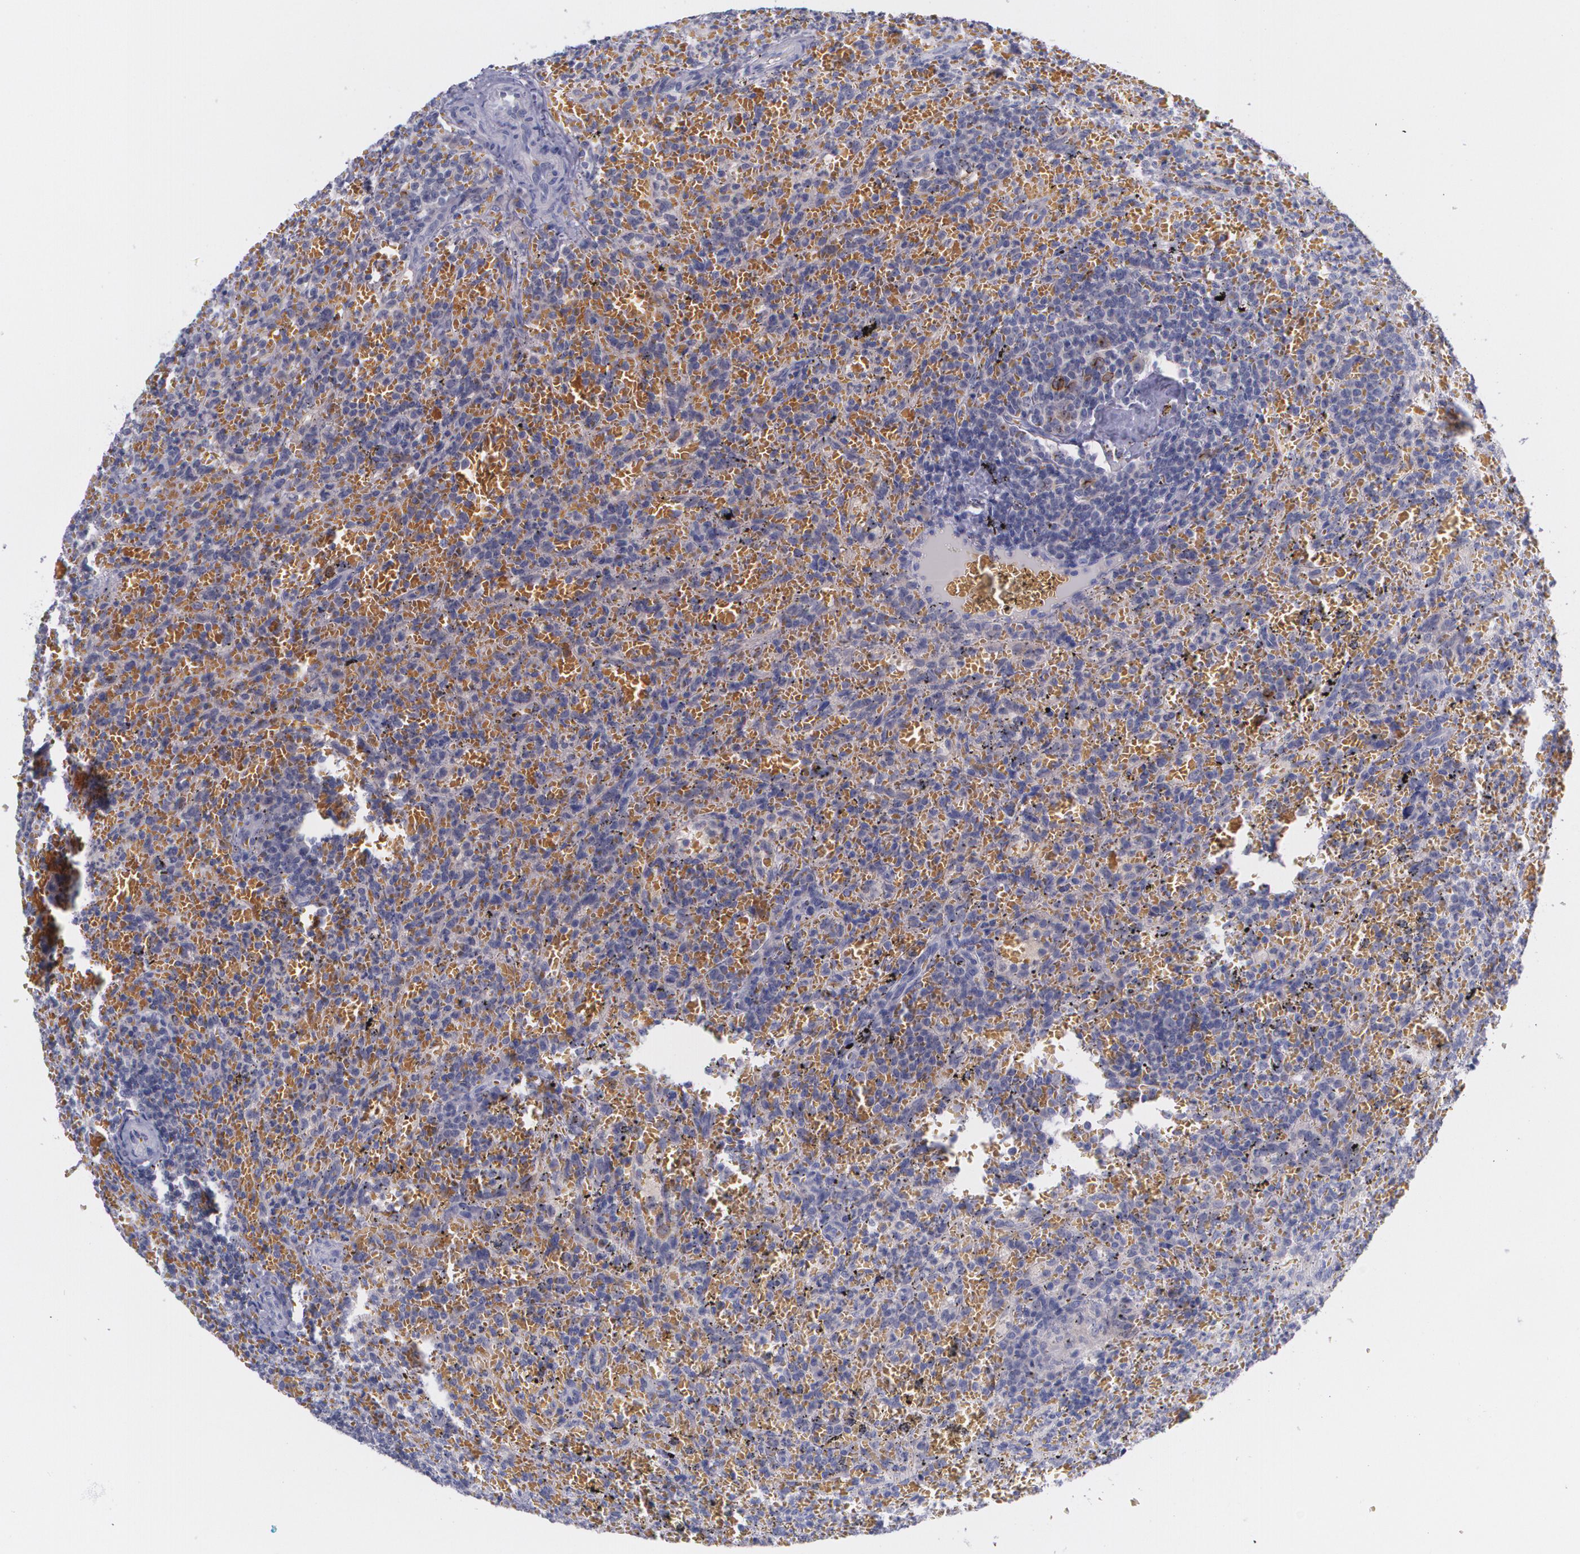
{"staining": {"intensity": "strong", "quantity": "<25%", "location": "cytoplasmic/membranous"}, "tissue": "lymphoma", "cell_type": "Tumor cells", "image_type": "cancer", "snomed": [{"axis": "morphology", "description": "Malignant lymphoma, non-Hodgkin's type, Low grade"}, {"axis": "topography", "description": "Spleen"}], "caption": "Human low-grade malignant lymphoma, non-Hodgkin's type stained with a brown dye demonstrates strong cytoplasmic/membranous positive staining in about <25% of tumor cells.", "gene": "HMMR", "patient": {"sex": "female", "age": 64}}